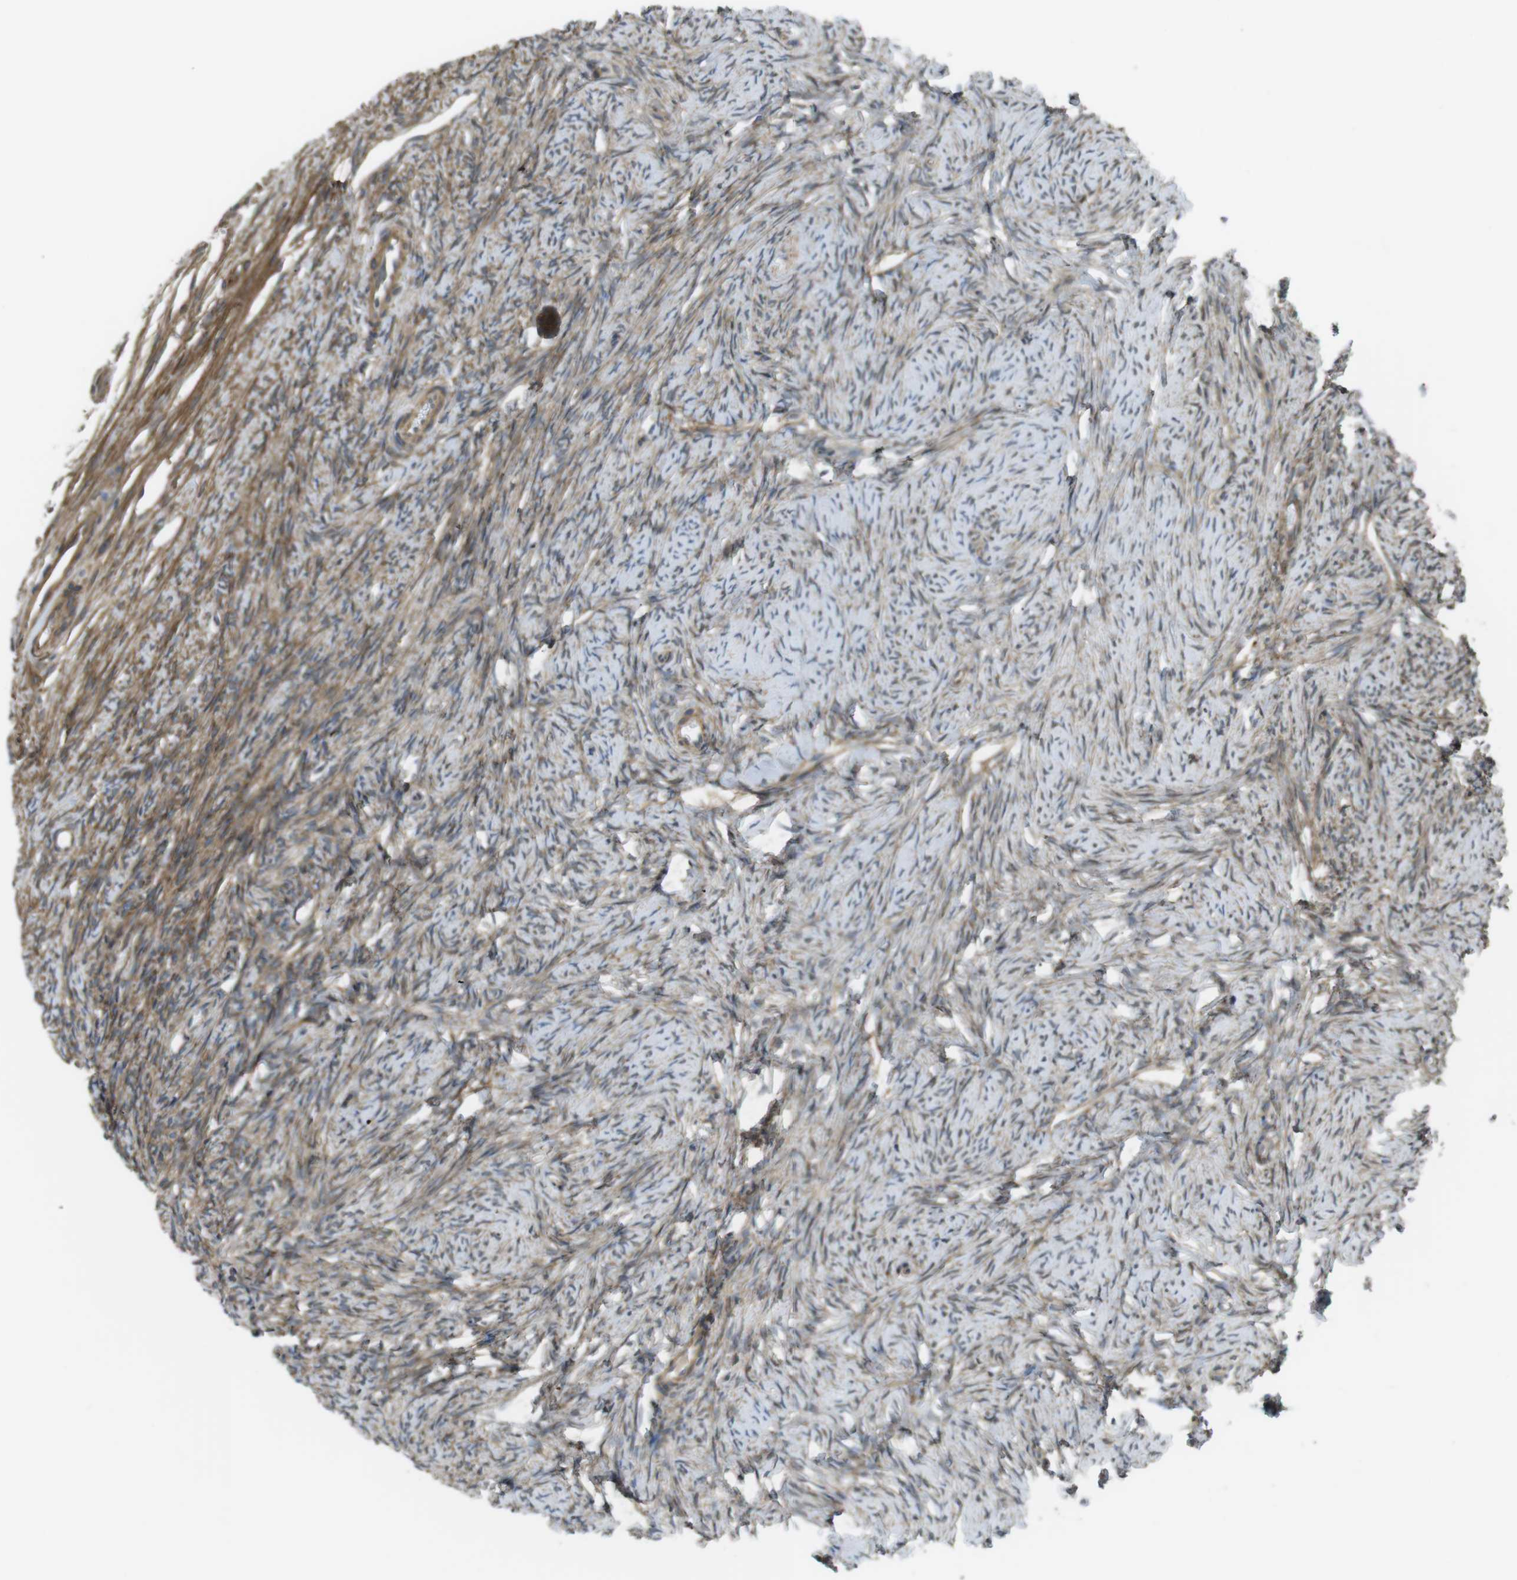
{"staining": {"intensity": "moderate", "quantity": ">75%", "location": "cytoplasmic/membranous"}, "tissue": "ovary", "cell_type": "Follicle cells", "image_type": "normal", "snomed": [{"axis": "morphology", "description": "Normal tissue, NOS"}, {"axis": "topography", "description": "Ovary"}], "caption": "Moderate cytoplasmic/membranous positivity for a protein is present in approximately >75% of follicle cells of unremarkable ovary using IHC.", "gene": "KANK2", "patient": {"sex": "female", "age": 33}}